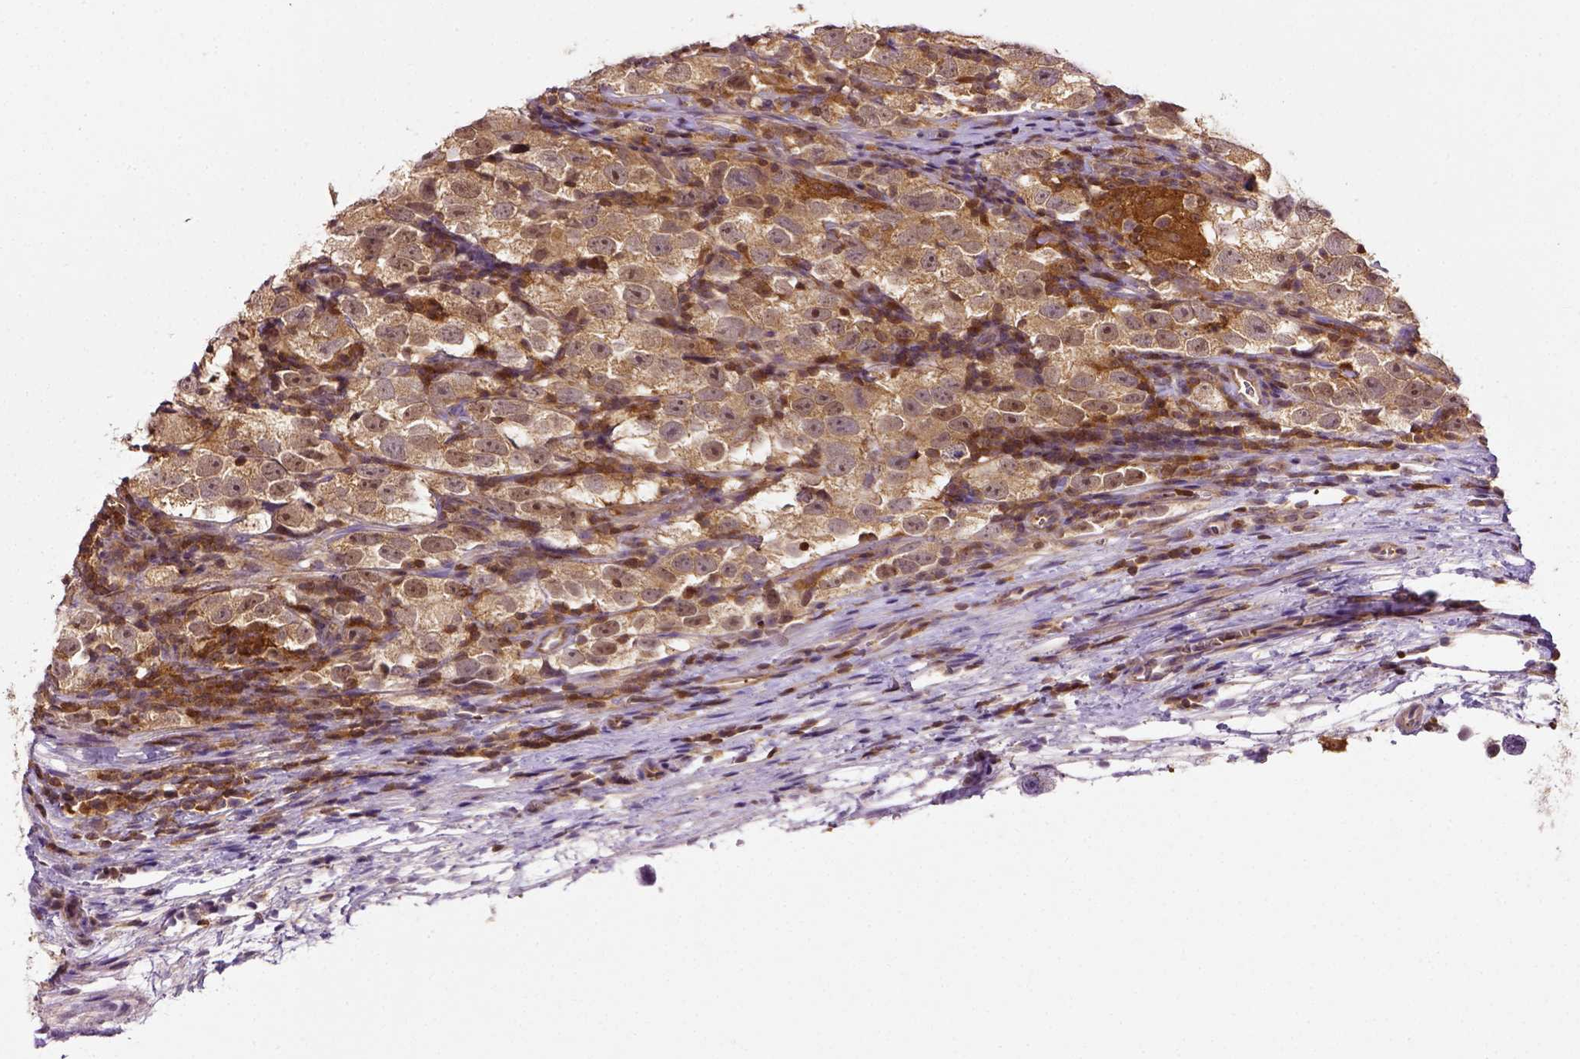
{"staining": {"intensity": "moderate", "quantity": ">75%", "location": "cytoplasmic/membranous"}, "tissue": "testis cancer", "cell_type": "Tumor cells", "image_type": "cancer", "snomed": [{"axis": "morphology", "description": "Seminoma, NOS"}, {"axis": "topography", "description": "Testis"}], "caption": "Testis cancer stained with DAB (3,3'-diaminobenzidine) immunohistochemistry (IHC) displays medium levels of moderate cytoplasmic/membranous expression in about >75% of tumor cells.", "gene": "MATK", "patient": {"sex": "male", "age": 26}}